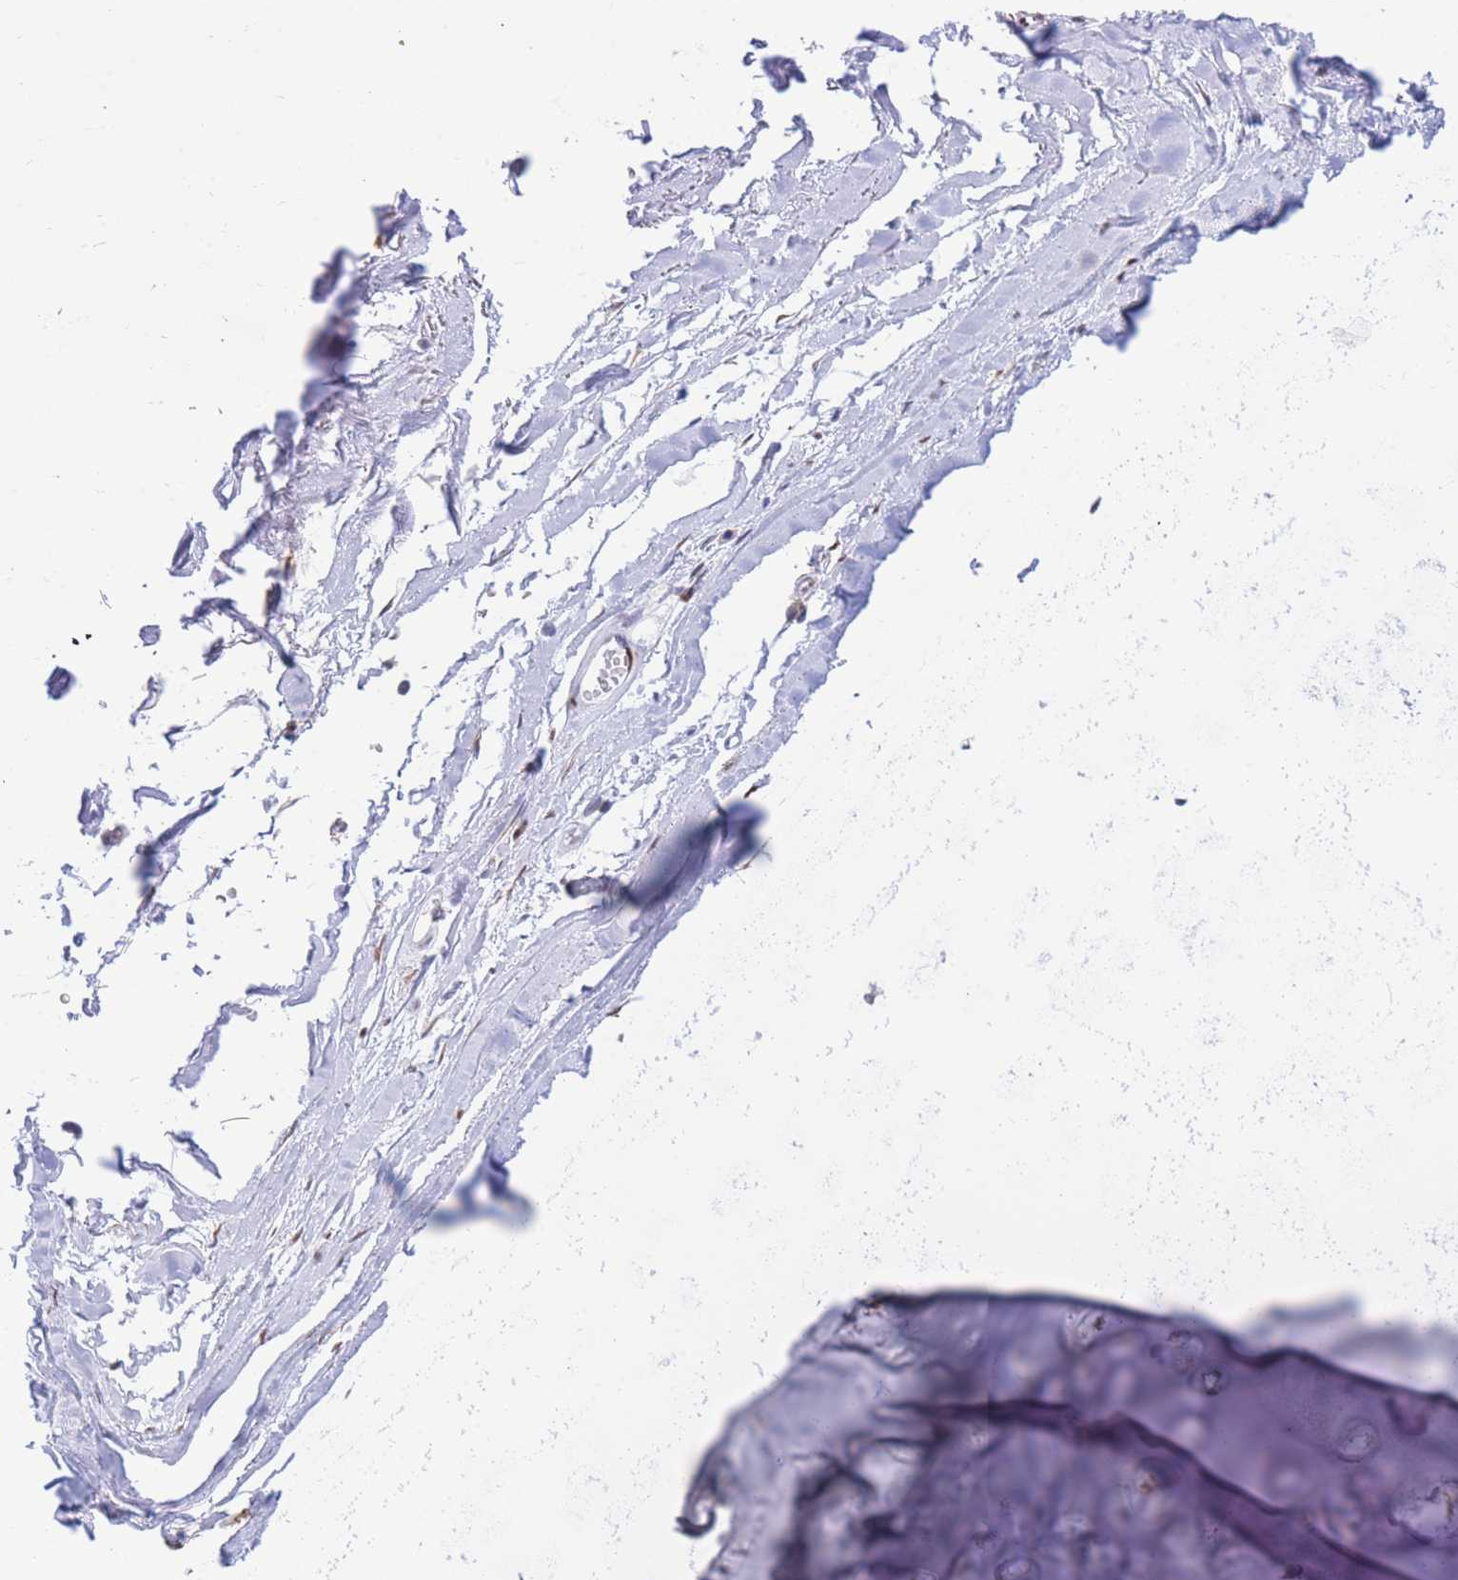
{"staining": {"intensity": "negative", "quantity": "none", "location": "none"}, "tissue": "adipose tissue", "cell_type": "Adipocytes", "image_type": "normal", "snomed": [{"axis": "morphology", "description": "Normal tissue, NOS"}, {"axis": "topography", "description": "Cartilage tissue"}], "caption": "An immunohistochemistry histopathology image of unremarkable adipose tissue is shown. There is no staining in adipocytes of adipose tissue.", "gene": "FAM153A", "patient": {"sex": "male", "age": 73}}